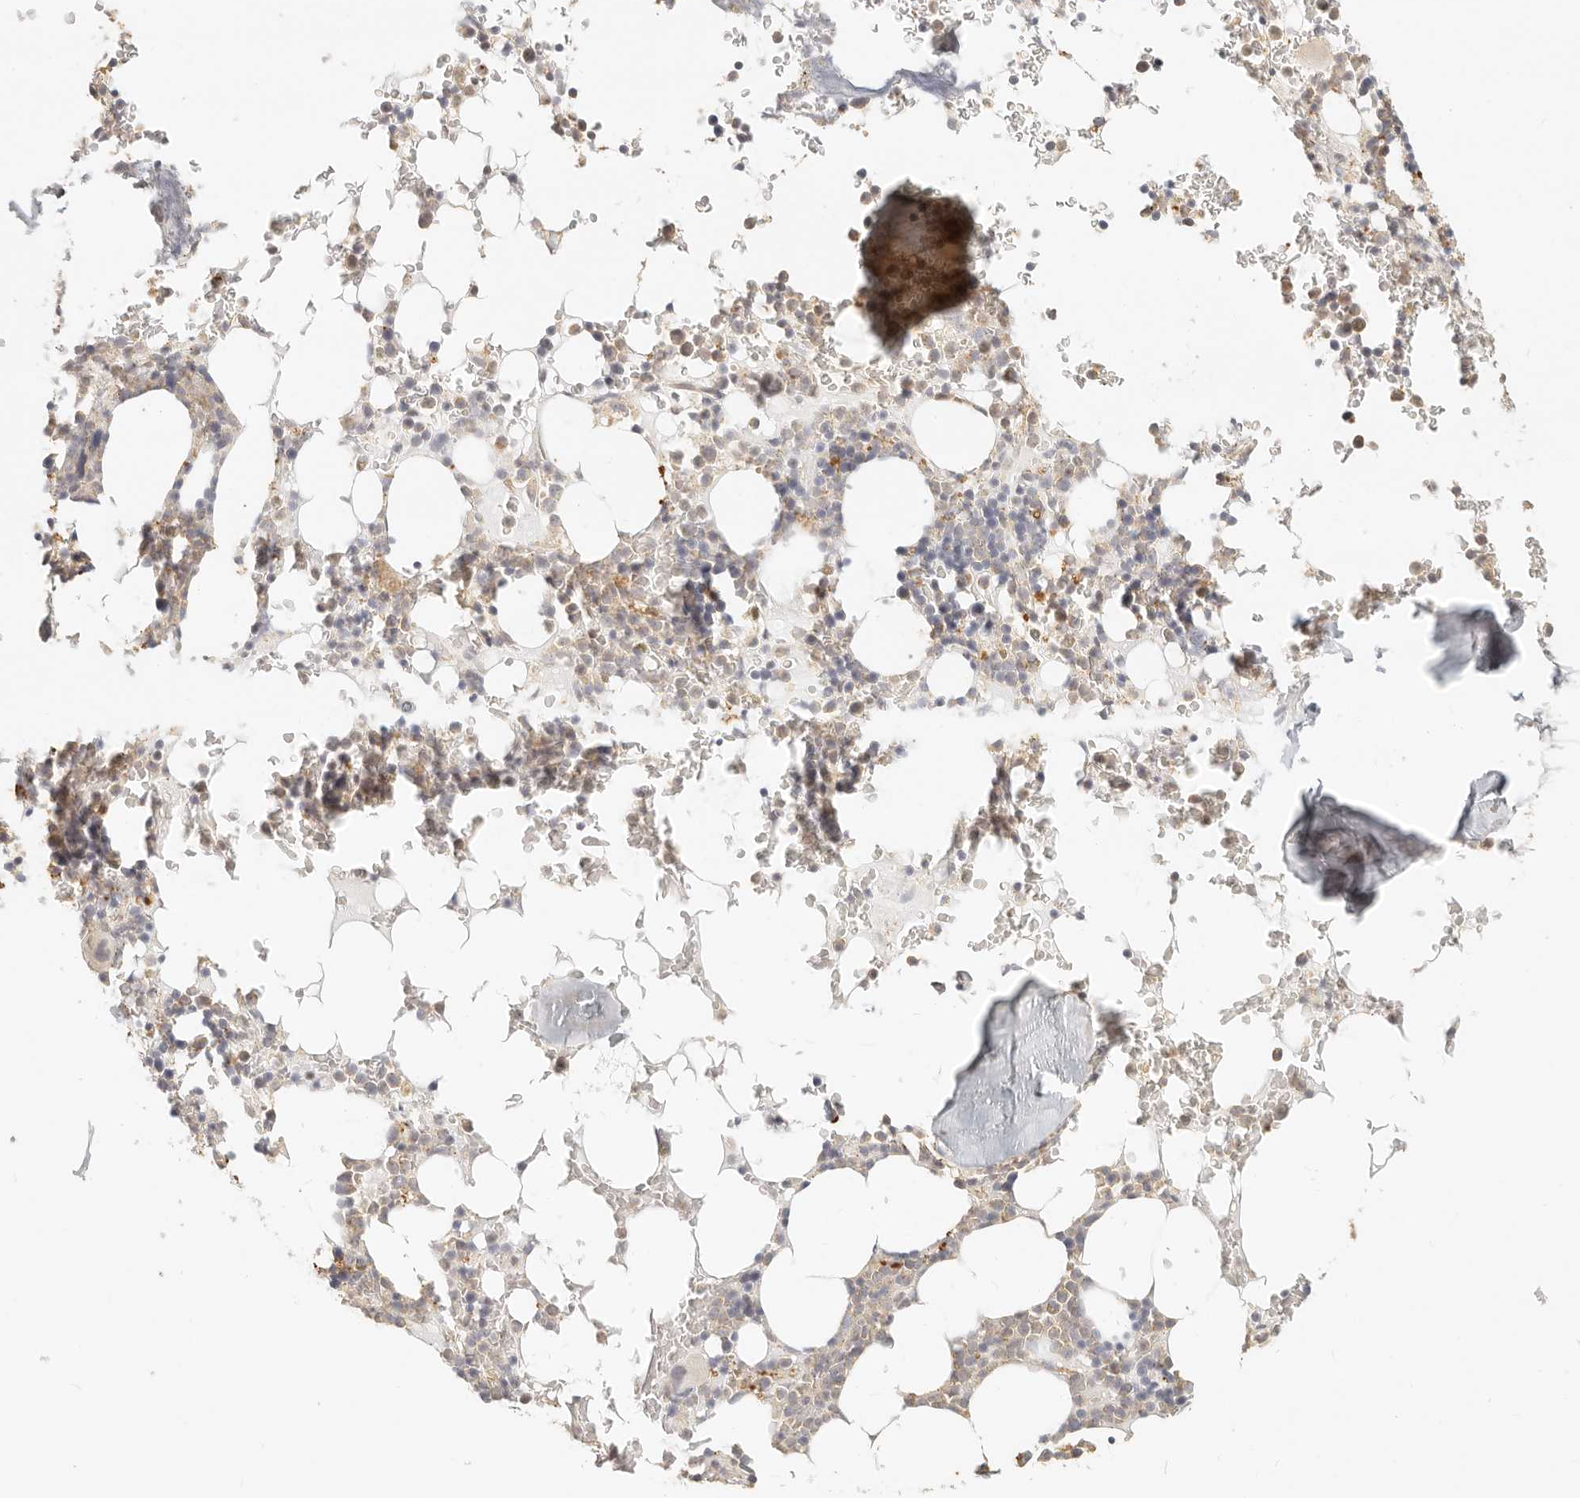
{"staining": {"intensity": "weak", "quantity": "<25%", "location": "cytoplasmic/membranous"}, "tissue": "bone marrow", "cell_type": "Hematopoietic cells", "image_type": "normal", "snomed": [{"axis": "morphology", "description": "Normal tissue, NOS"}, {"axis": "topography", "description": "Bone marrow"}], "caption": "The immunohistochemistry (IHC) image has no significant staining in hematopoietic cells of bone marrow.", "gene": "CNMD", "patient": {"sex": "male", "age": 58}}